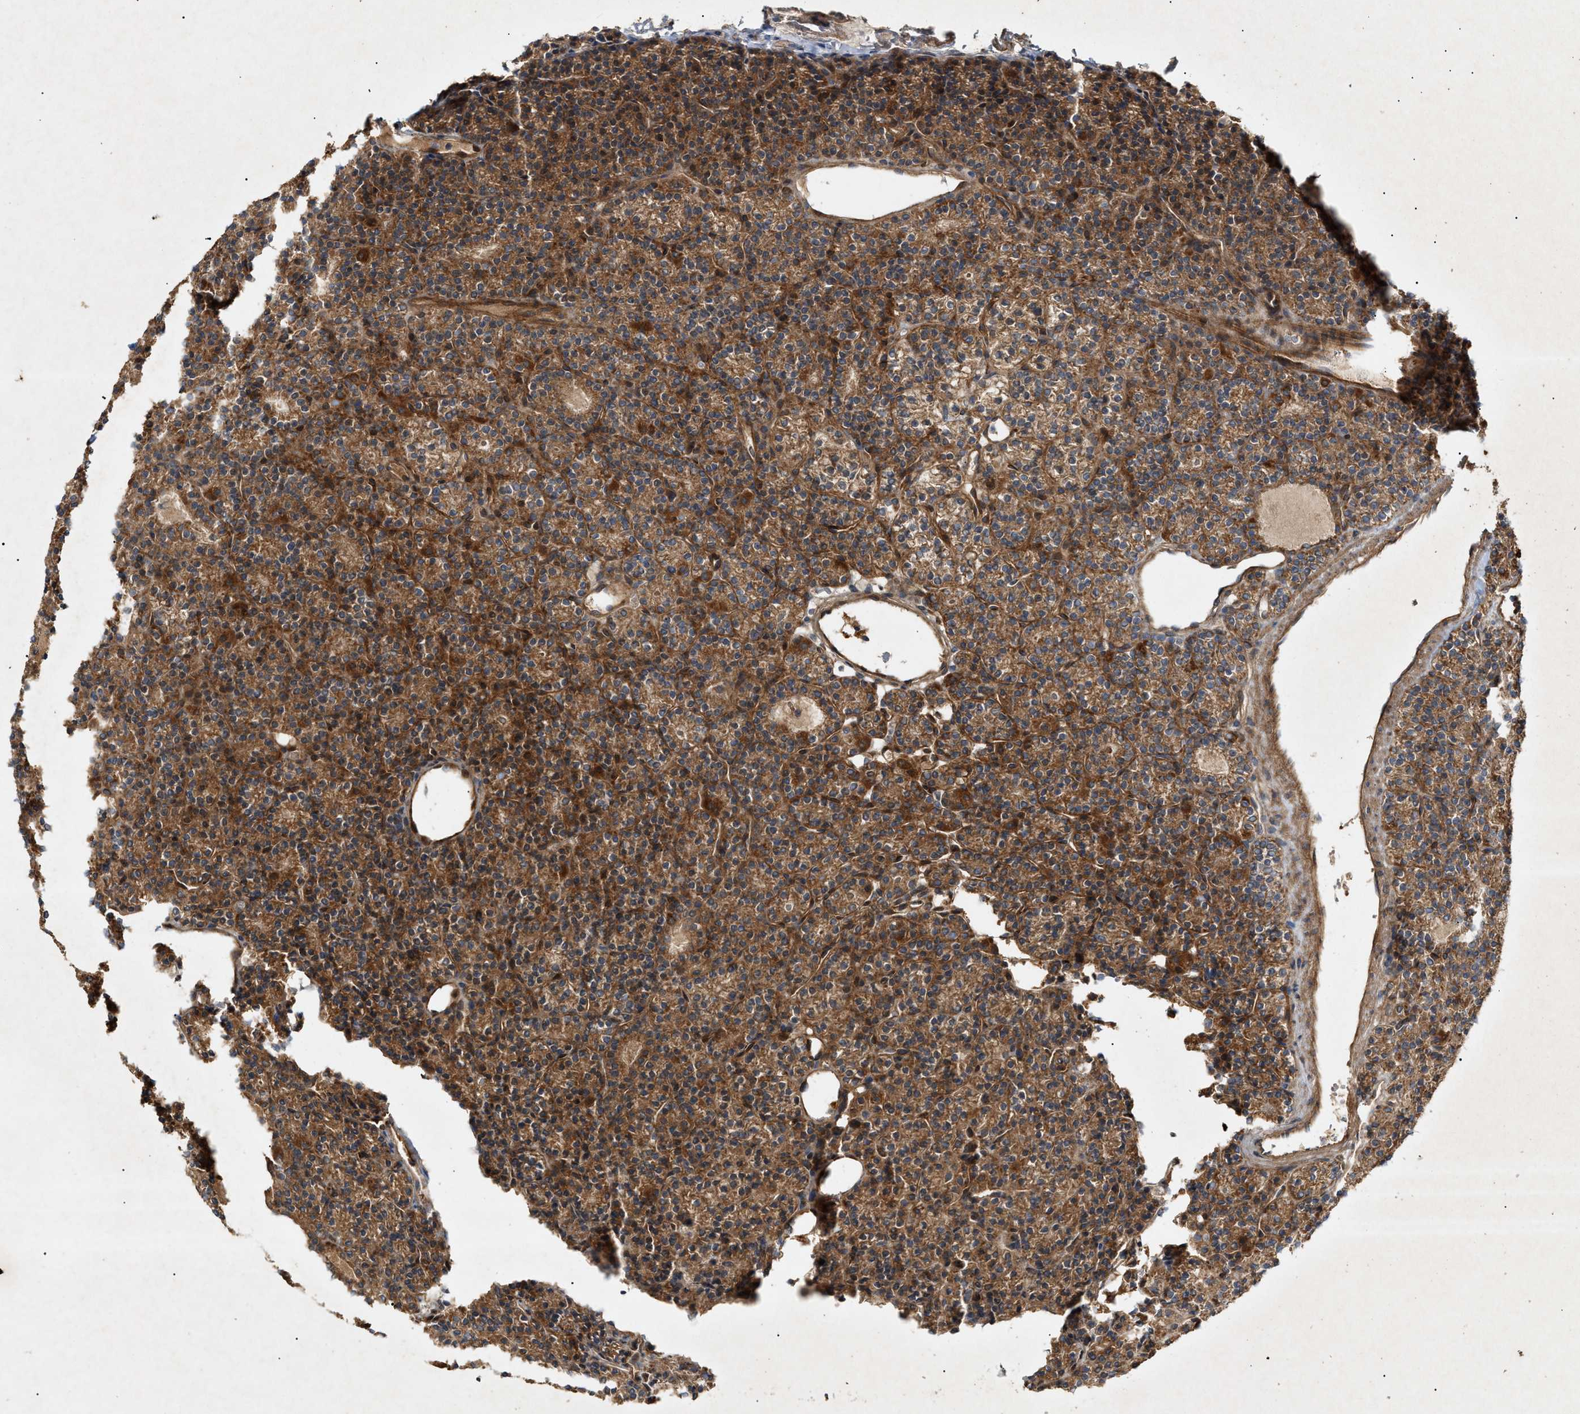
{"staining": {"intensity": "strong", "quantity": ">75%", "location": "cytoplasmic/membranous"}, "tissue": "parathyroid gland", "cell_type": "Glandular cells", "image_type": "normal", "snomed": [{"axis": "morphology", "description": "Normal tissue, NOS"}, {"axis": "morphology", "description": "Adenoma, NOS"}, {"axis": "topography", "description": "Parathyroid gland"}], "caption": "Strong cytoplasmic/membranous staining is identified in approximately >75% of glandular cells in normal parathyroid gland.", "gene": "MTCH1", "patient": {"sex": "female", "age": 64}}